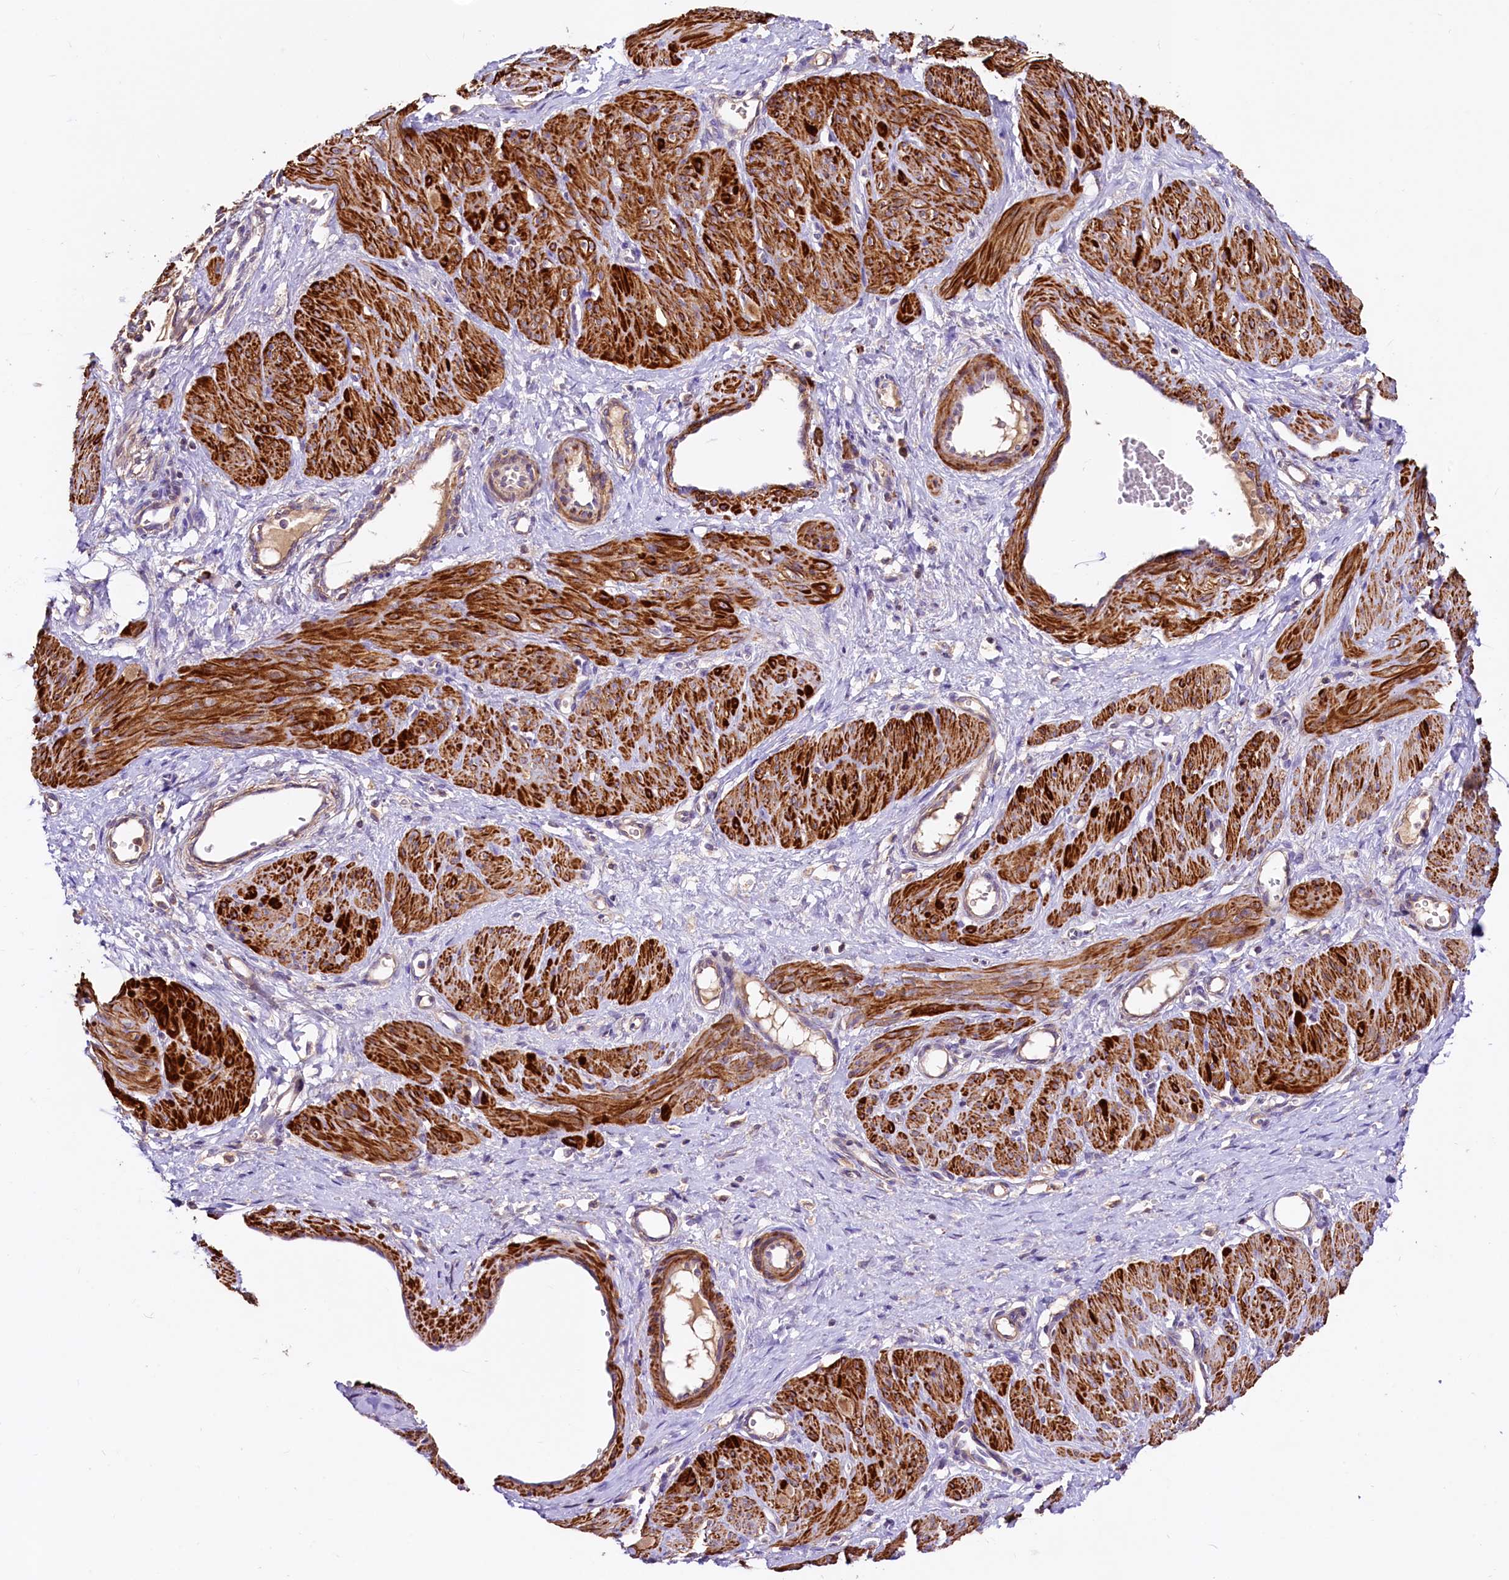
{"staining": {"intensity": "strong", "quantity": ">75%", "location": "cytoplasmic/membranous"}, "tissue": "smooth muscle", "cell_type": "Smooth muscle cells", "image_type": "normal", "snomed": [{"axis": "morphology", "description": "Normal tissue, NOS"}, {"axis": "topography", "description": "Endometrium"}], "caption": "Brown immunohistochemical staining in benign smooth muscle displays strong cytoplasmic/membranous positivity in about >75% of smooth muscle cells. (DAB IHC with brightfield microscopy, high magnification).", "gene": "CIAO3", "patient": {"sex": "female", "age": 33}}